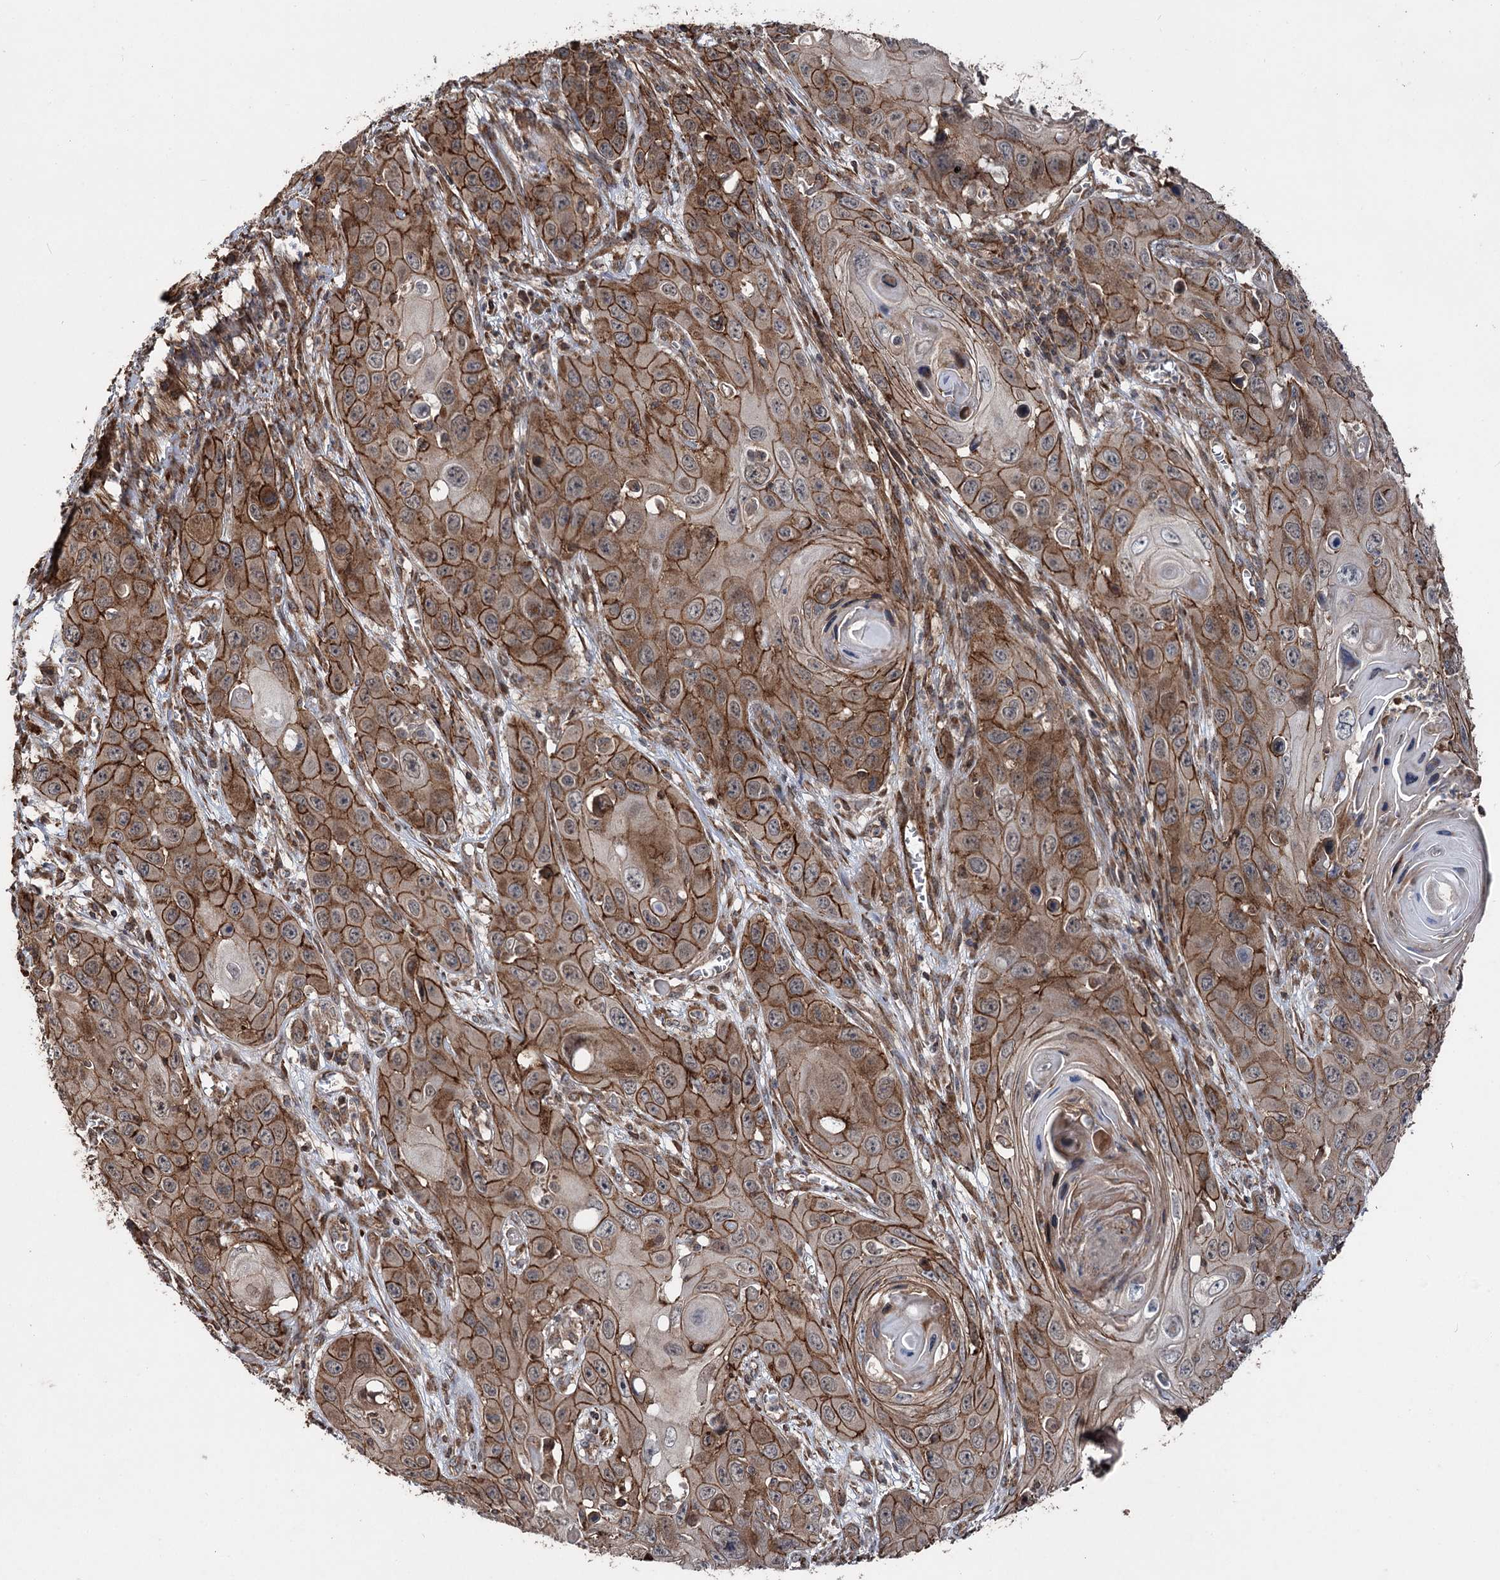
{"staining": {"intensity": "strong", "quantity": "25%-75%", "location": "cytoplasmic/membranous"}, "tissue": "skin cancer", "cell_type": "Tumor cells", "image_type": "cancer", "snomed": [{"axis": "morphology", "description": "Squamous cell carcinoma, NOS"}, {"axis": "topography", "description": "Skin"}], "caption": "Protein analysis of squamous cell carcinoma (skin) tissue exhibits strong cytoplasmic/membranous positivity in about 25%-75% of tumor cells.", "gene": "ITFG2", "patient": {"sex": "male", "age": 55}}